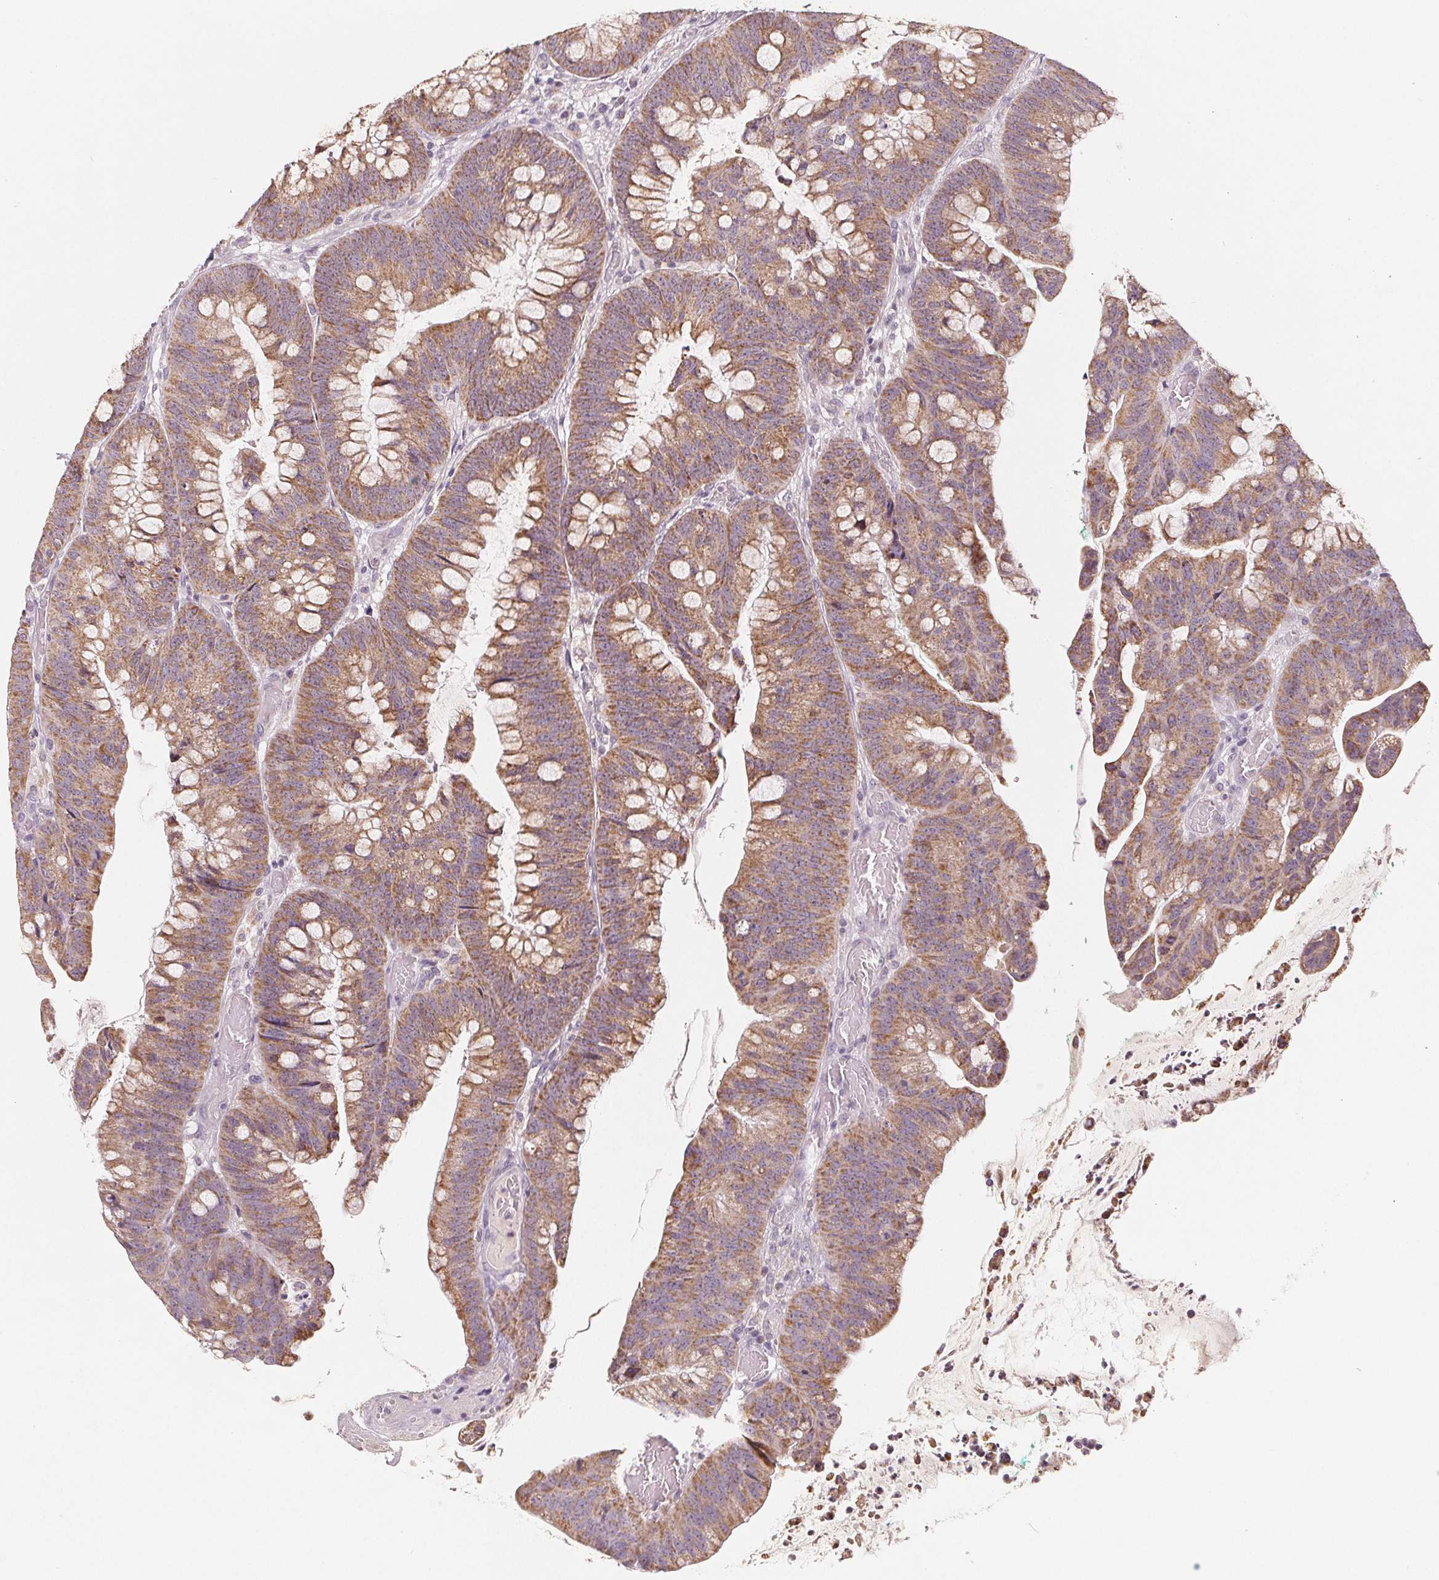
{"staining": {"intensity": "moderate", "quantity": ">75%", "location": "cytoplasmic/membranous"}, "tissue": "colorectal cancer", "cell_type": "Tumor cells", "image_type": "cancer", "snomed": [{"axis": "morphology", "description": "Adenocarcinoma, NOS"}, {"axis": "topography", "description": "Colon"}], "caption": "Adenocarcinoma (colorectal) stained with a brown dye displays moderate cytoplasmic/membranous positive staining in approximately >75% of tumor cells.", "gene": "GHITM", "patient": {"sex": "male", "age": 62}}